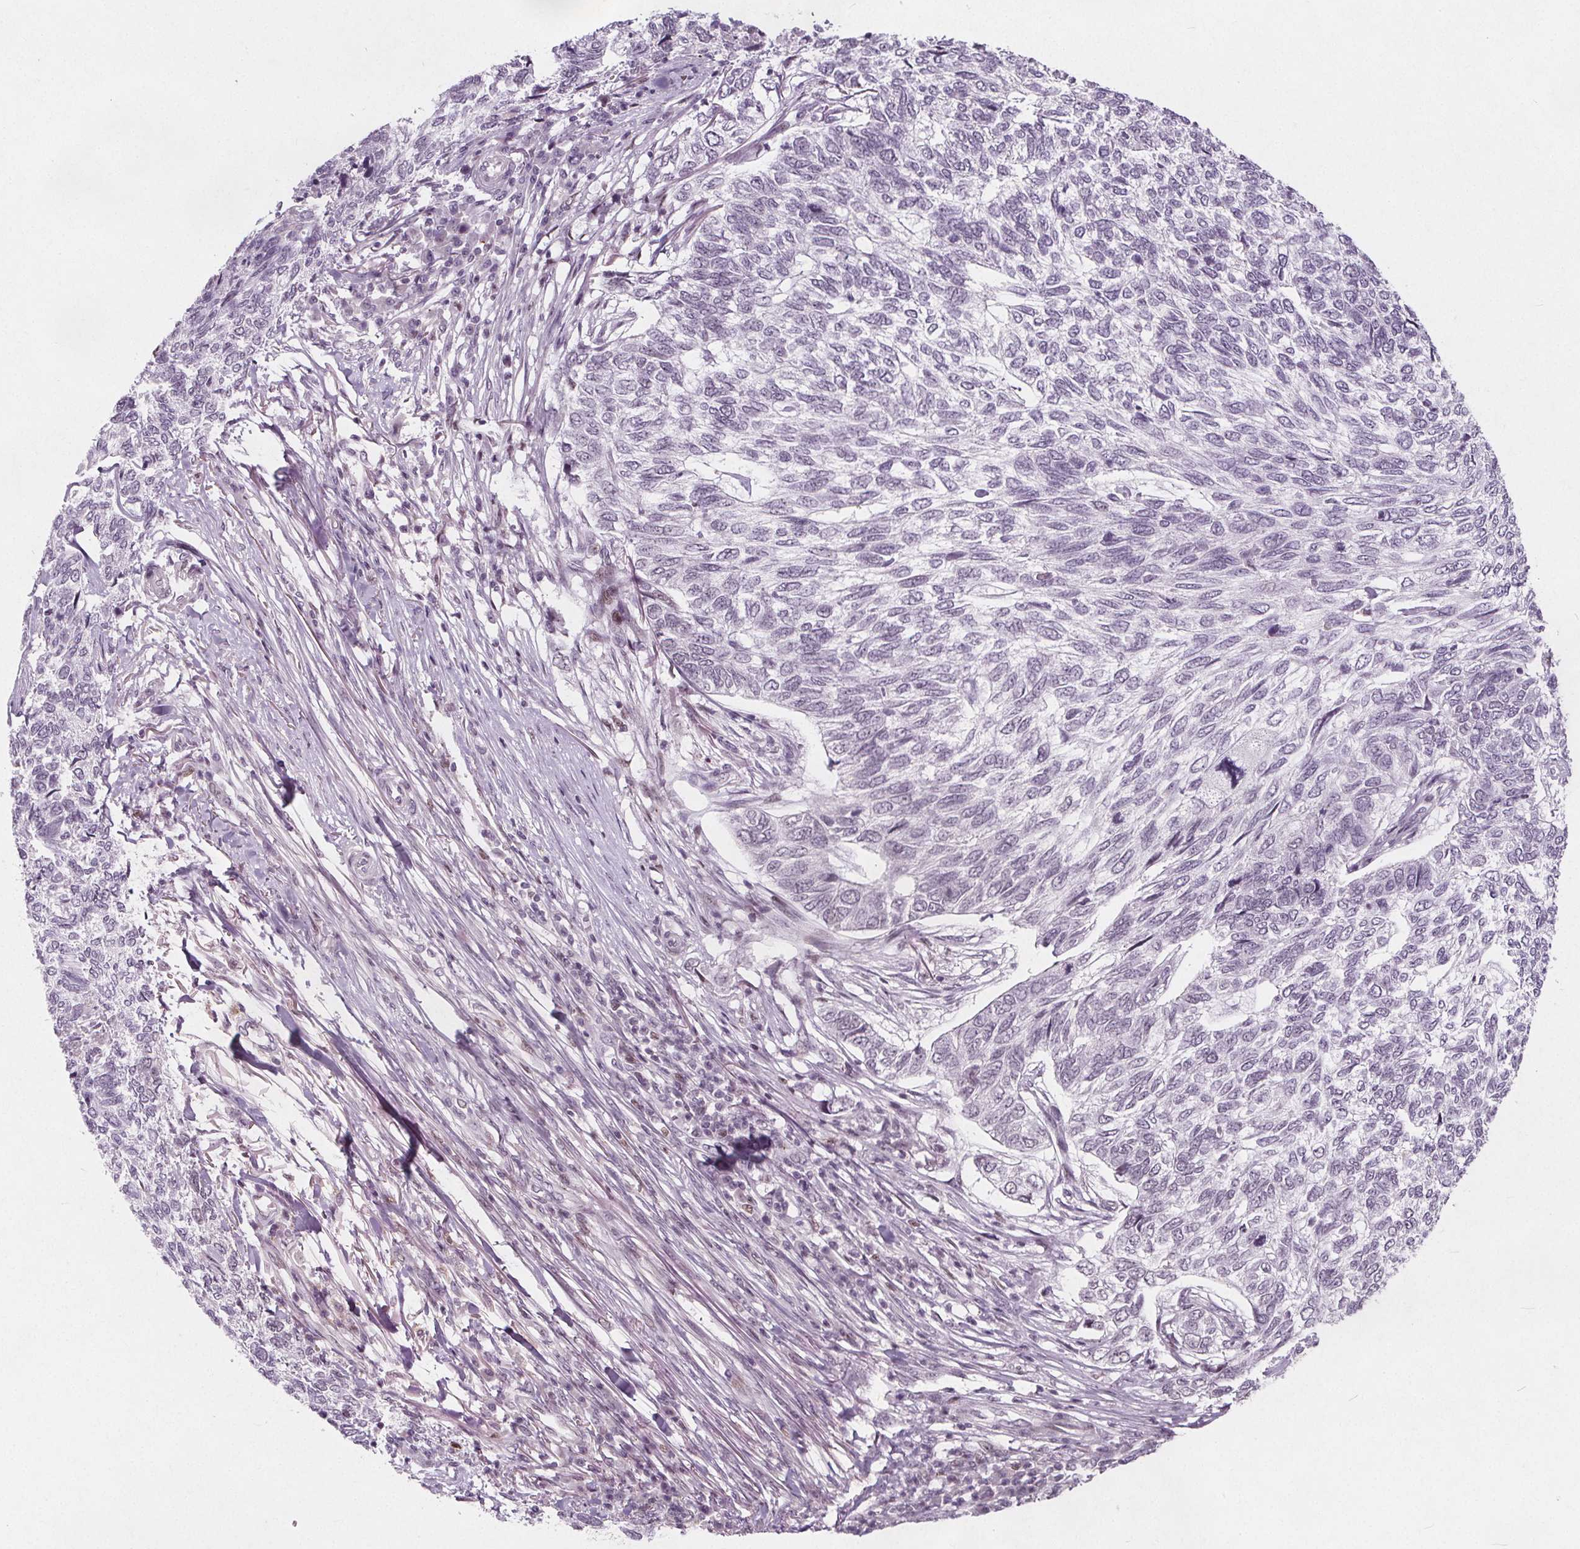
{"staining": {"intensity": "negative", "quantity": "none", "location": "none"}, "tissue": "skin cancer", "cell_type": "Tumor cells", "image_type": "cancer", "snomed": [{"axis": "morphology", "description": "Basal cell carcinoma"}, {"axis": "topography", "description": "Skin"}], "caption": "This is a image of IHC staining of skin cancer, which shows no expression in tumor cells. The staining was performed using DAB to visualize the protein expression in brown, while the nuclei were stained in blue with hematoxylin (Magnification: 20x).", "gene": "TAF6L", "patient": {"sex": "female", "age": 65}}